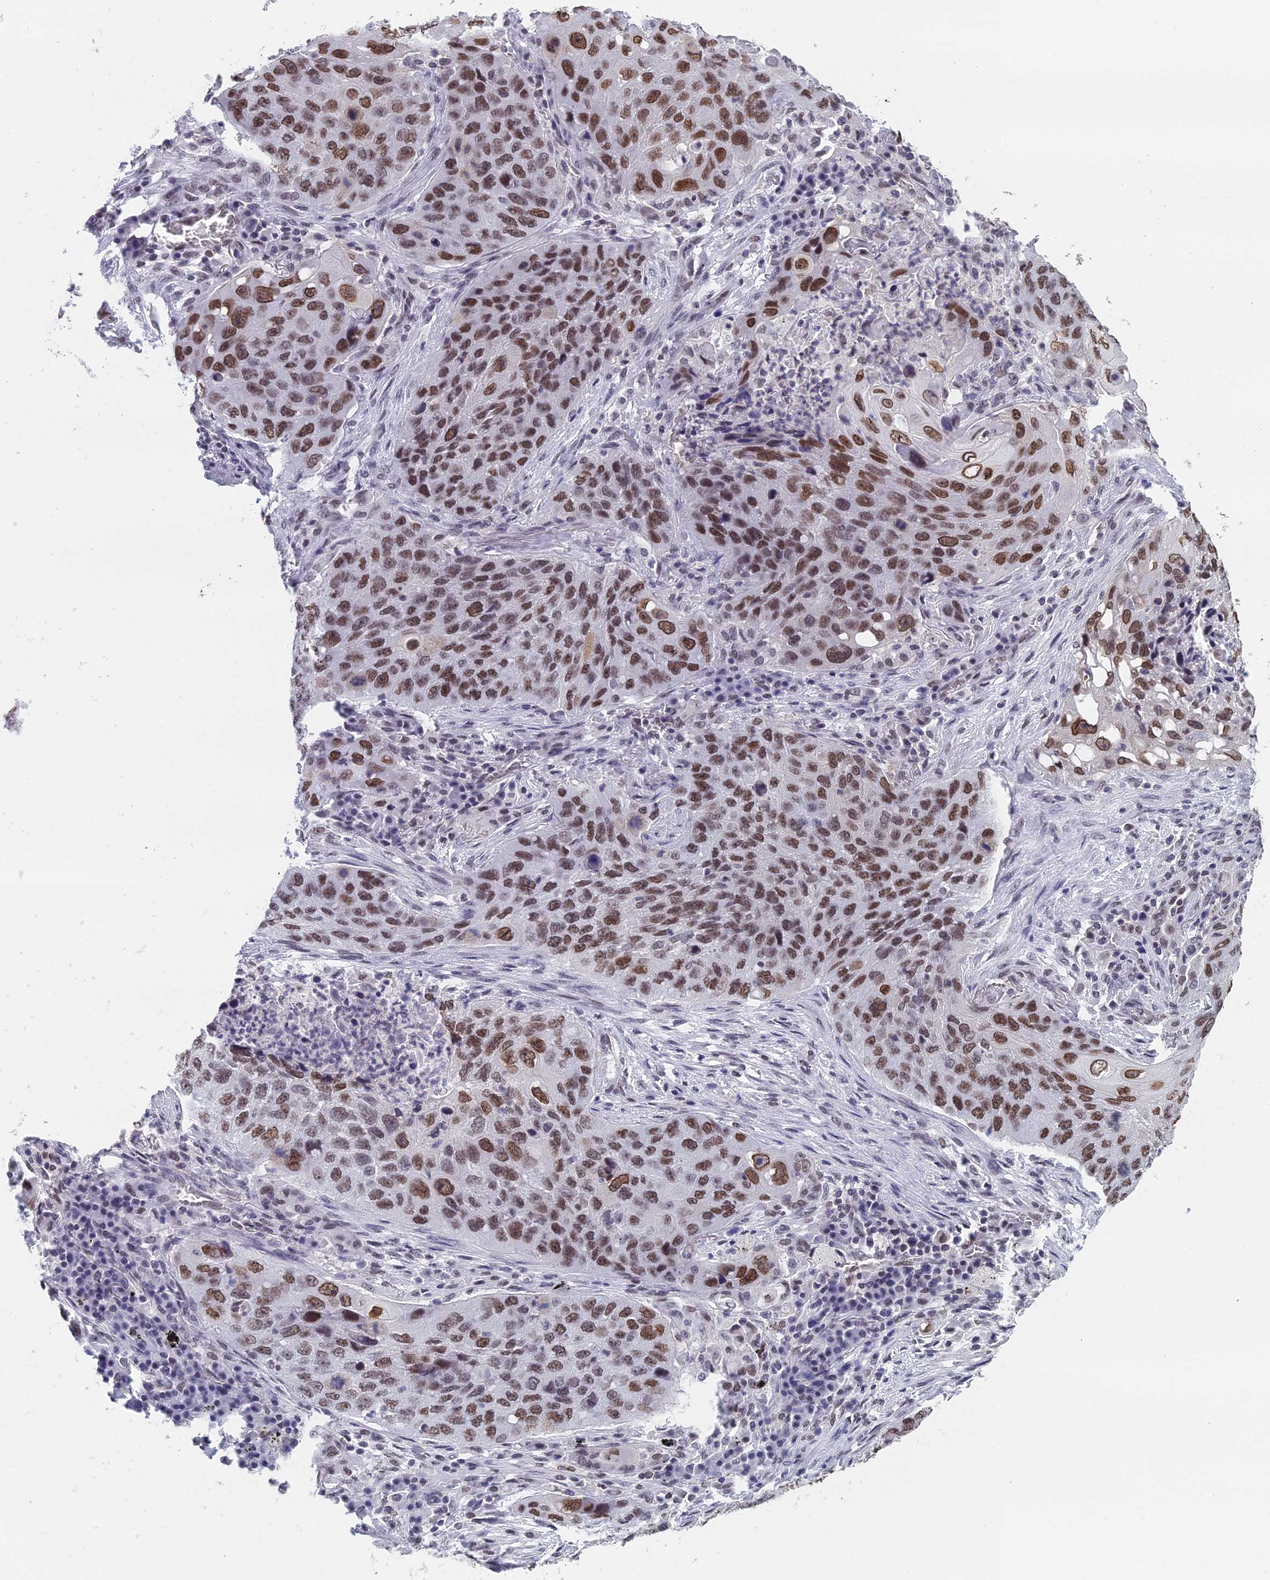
{"staining": {"intensity": "moderate", "quantity": ">75%", "location": "nuclear"}, "tissue": "lung cancer", "cell_type": "Tumor cells", "image_type": "cancer", "snomed": [{"axis": "morphology", "description": "Squamous cell carcinoma, NOS"}, {"axis": "topography", "description": "Lung"}], "caption": "Moderate nuclear staining for a protein is seen in approximately >75% of tumor cells of squamous cell carcinoma (lung) using immunohistochemistry (IHC).", "gene": "CCDC97", "patient": {"sex": "female", "age": 63}}